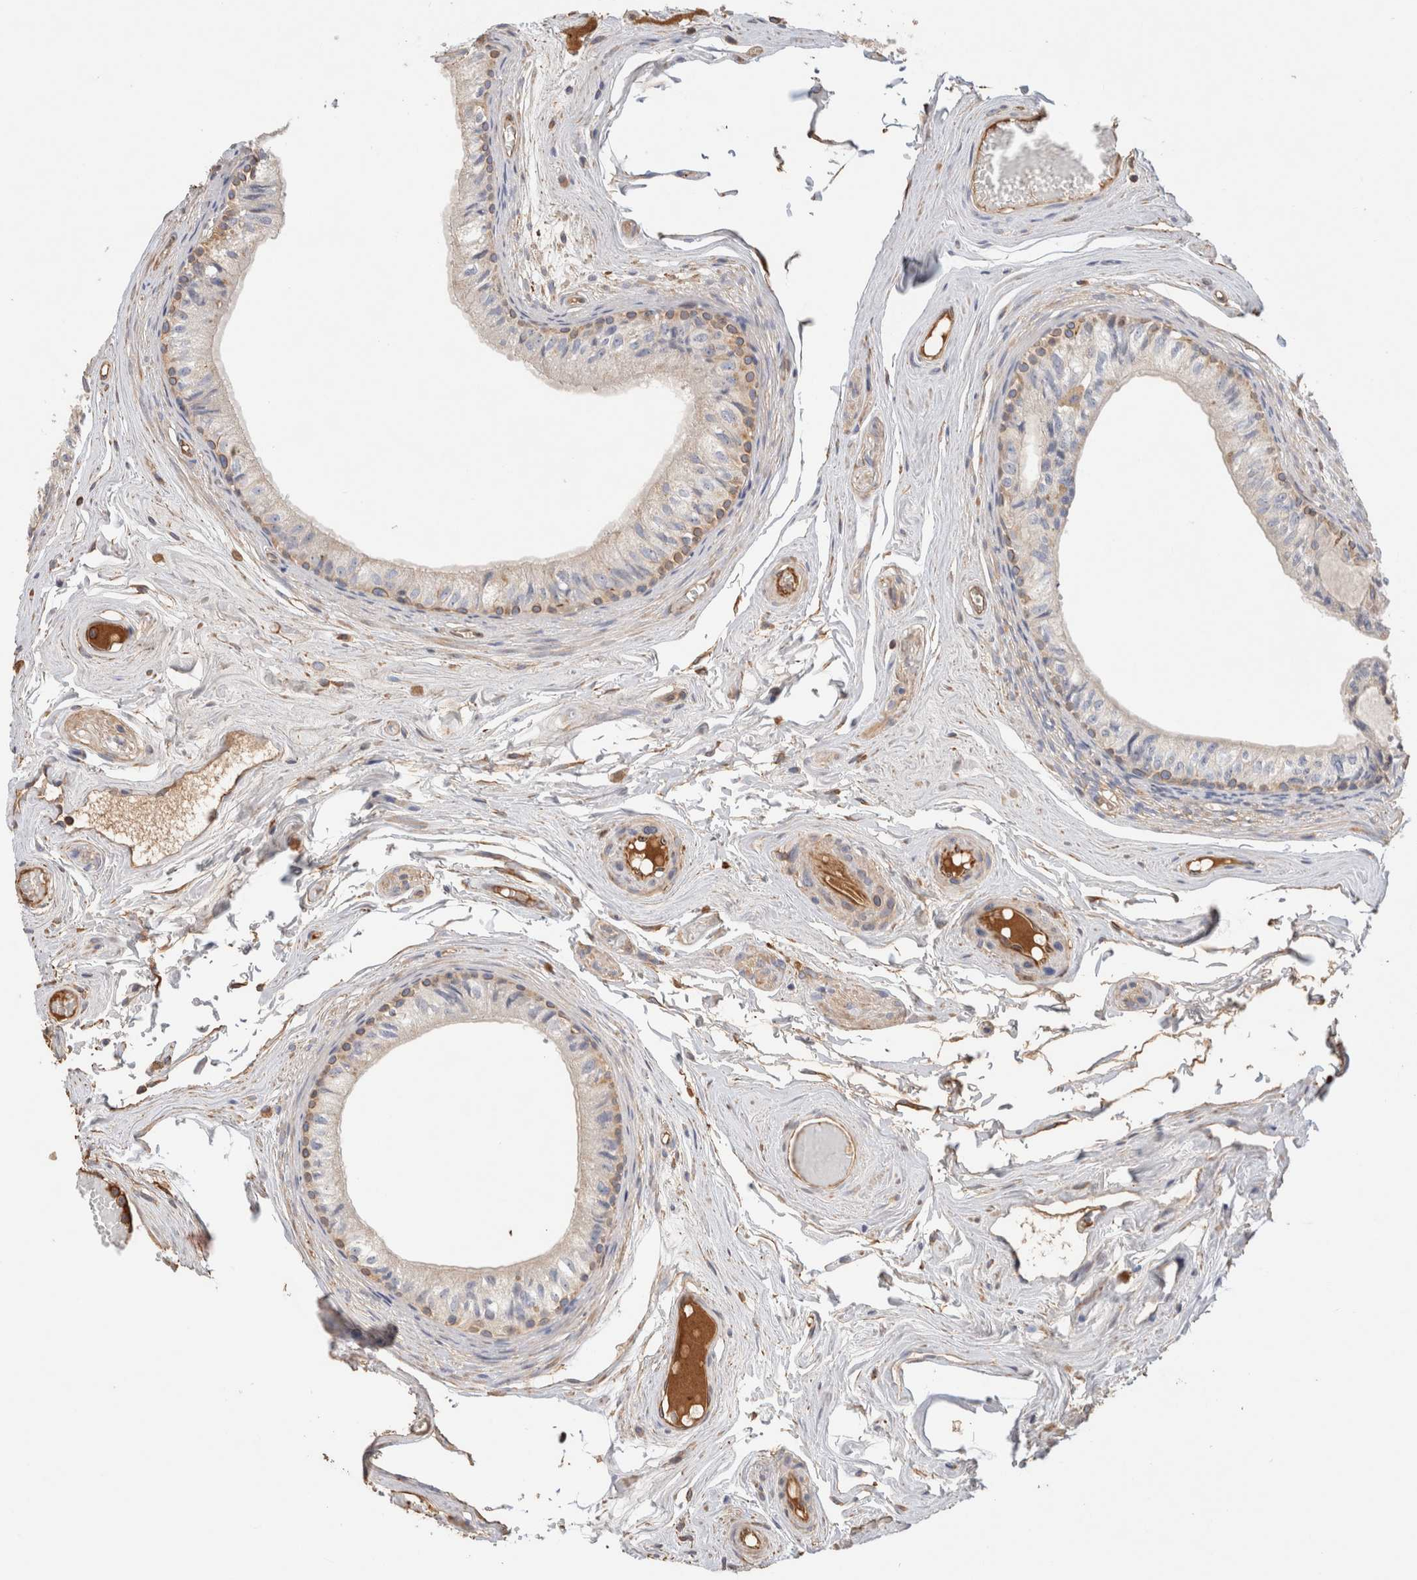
{"staining": {"intensity": "weak", "quantity": "<25%", "location": "cytoplasmic/membranous"}, "tissue": "epididymis", "cell_type": "Glandular cells", "image_type": "normal", "snomed": [{"axis": "morphology", "description": "Normal tissue, NOS"}, {"axis": "topography", "description": "Epididymis"}], "caption": "This is an immunohistochemistry micrograph of normal epididymis. There is no staining in glandular cells.", "gene": "PROS1", "patient": {"sex": "male", "age": 79}}